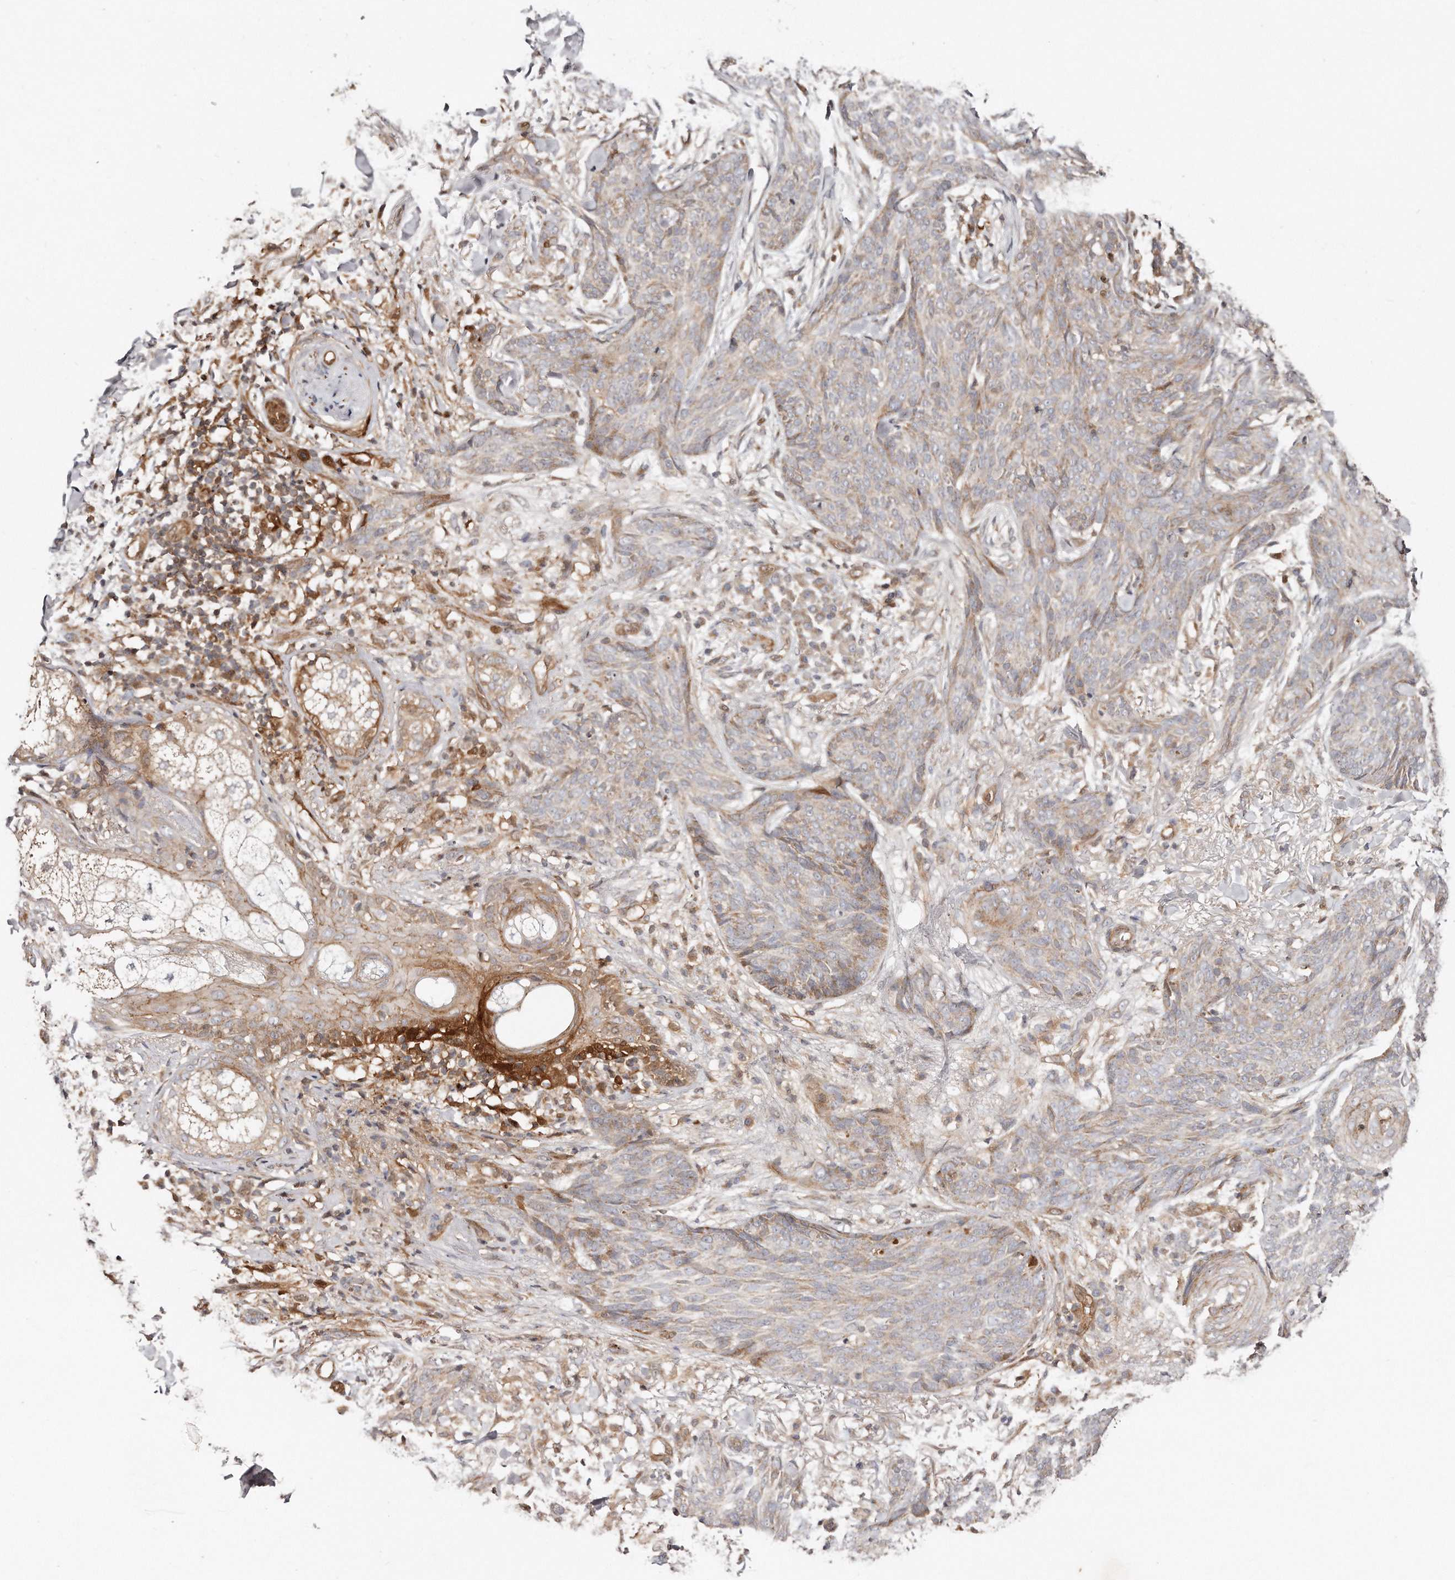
{"staining": {"intensity": "moderate", "quantity": "<25%", "location": "cytoplasmic/membranous"}, "tissue": "skin cancer", "cell_type": "Tumor cells", "image_type": "cancer", "snomed": [{"axis": "morphology", "description": "Basal cell carcinoma"}, {"axis": "topography", "description": "Skin"}], "caption": "This image reveals immunohistochemistry staining of human skin basal cell carcinoma, with low moderate cytoplasmic/membranous staining in about <25% of tumor cells.", "gene": "GBP4", "patient": {"sex": "male", "age": 85}}